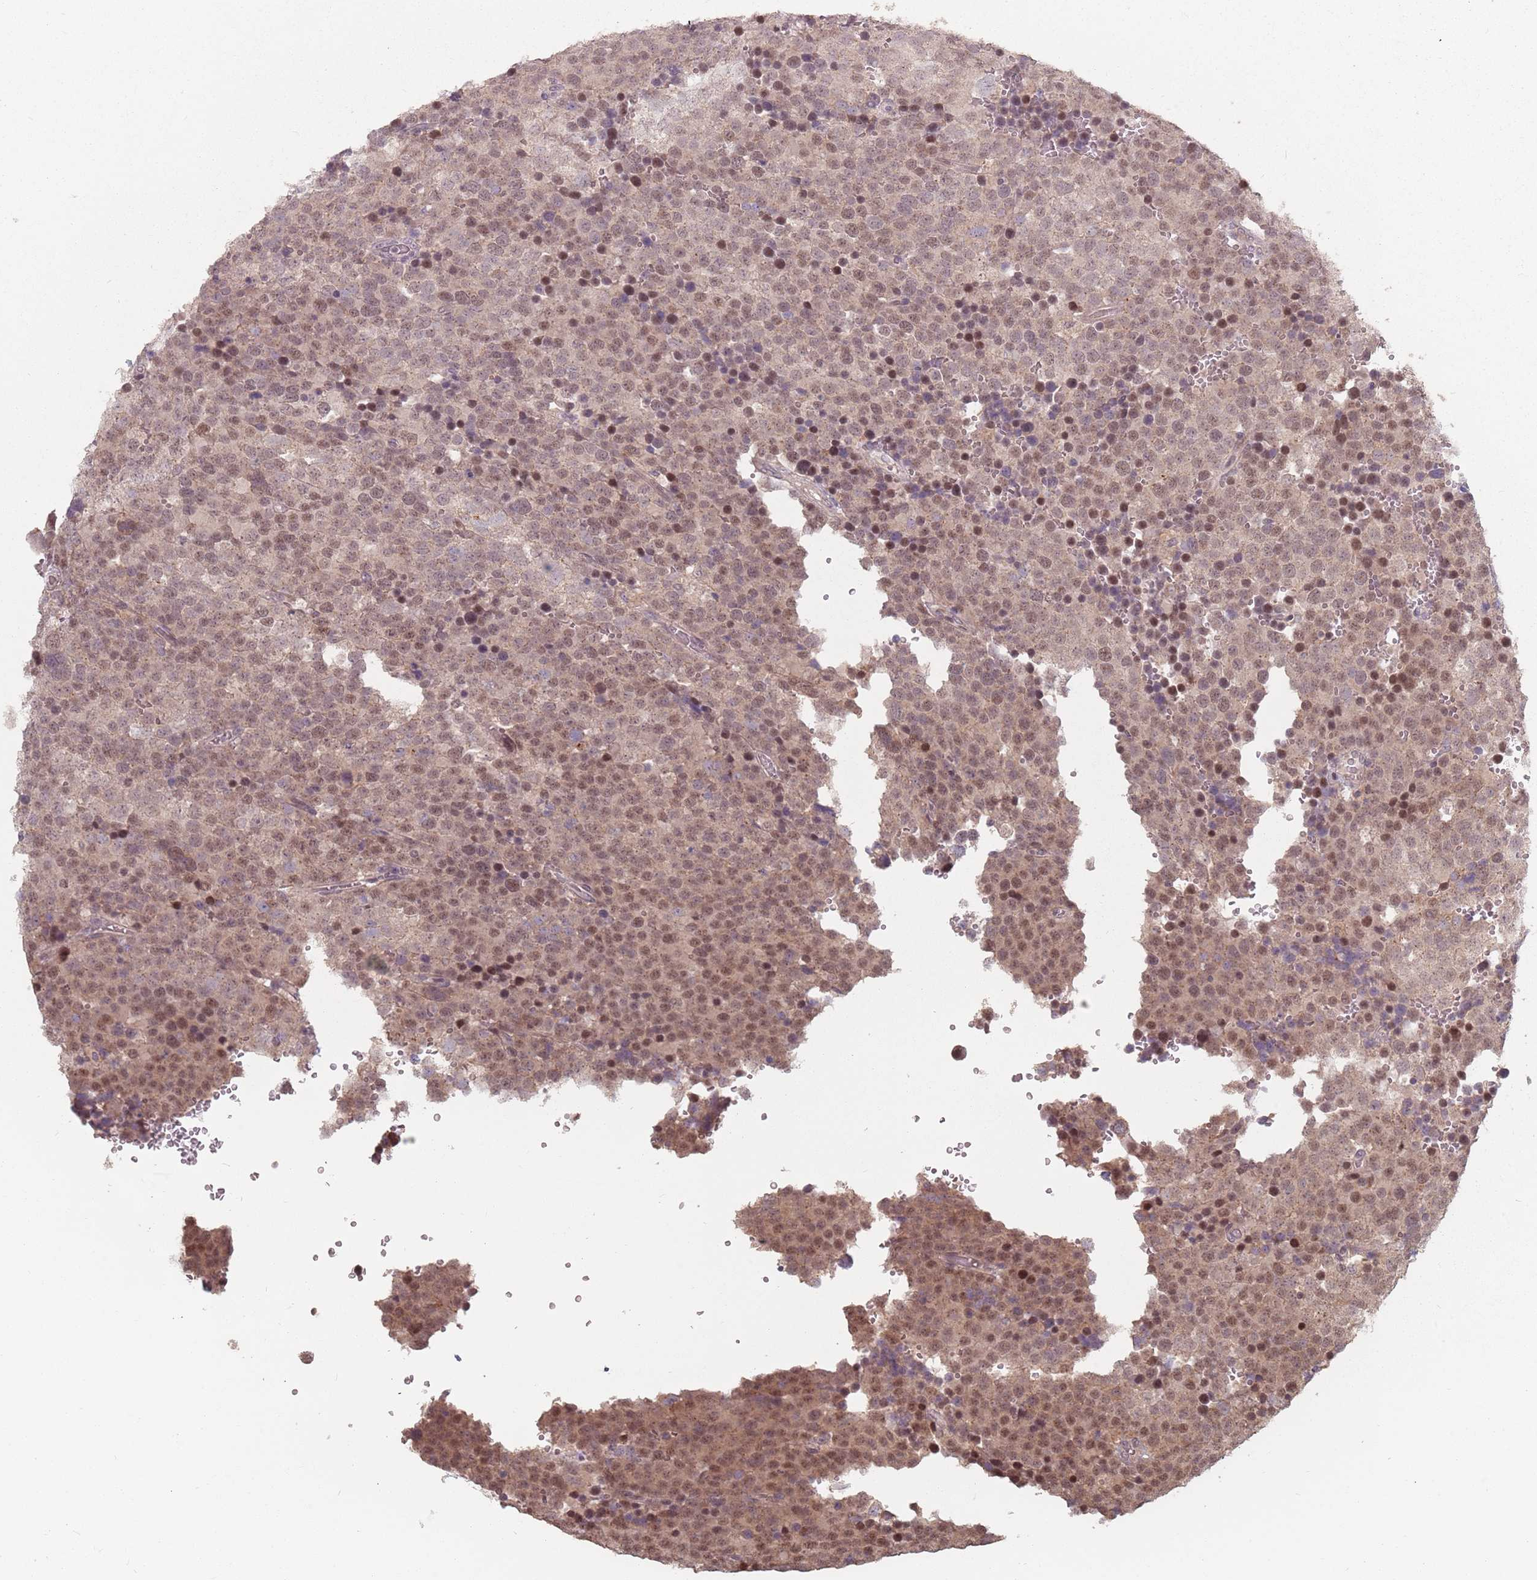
{"staining": {"intensity": "moderate", "quantity": ">75%", "location": "cytoplasmic/membranous,nuclear"}, "tissue": "testis cancer", "cell_type": "Tumor cells", "image_type": "cancer", "snomed": [{"axis": "morphology", "description": "Seminoma, NOS"}, {"axis": "topography", "description": "Testis"}], "caption": "This histopathology image exhibits IHC staining of human testis seminoma, with medium moderate cytoplasmic/membranous and nuclear expression in approximately >75% of tumor cells.", "gene": "VPS52", "patient": {"sex": "male", "age": 71}}